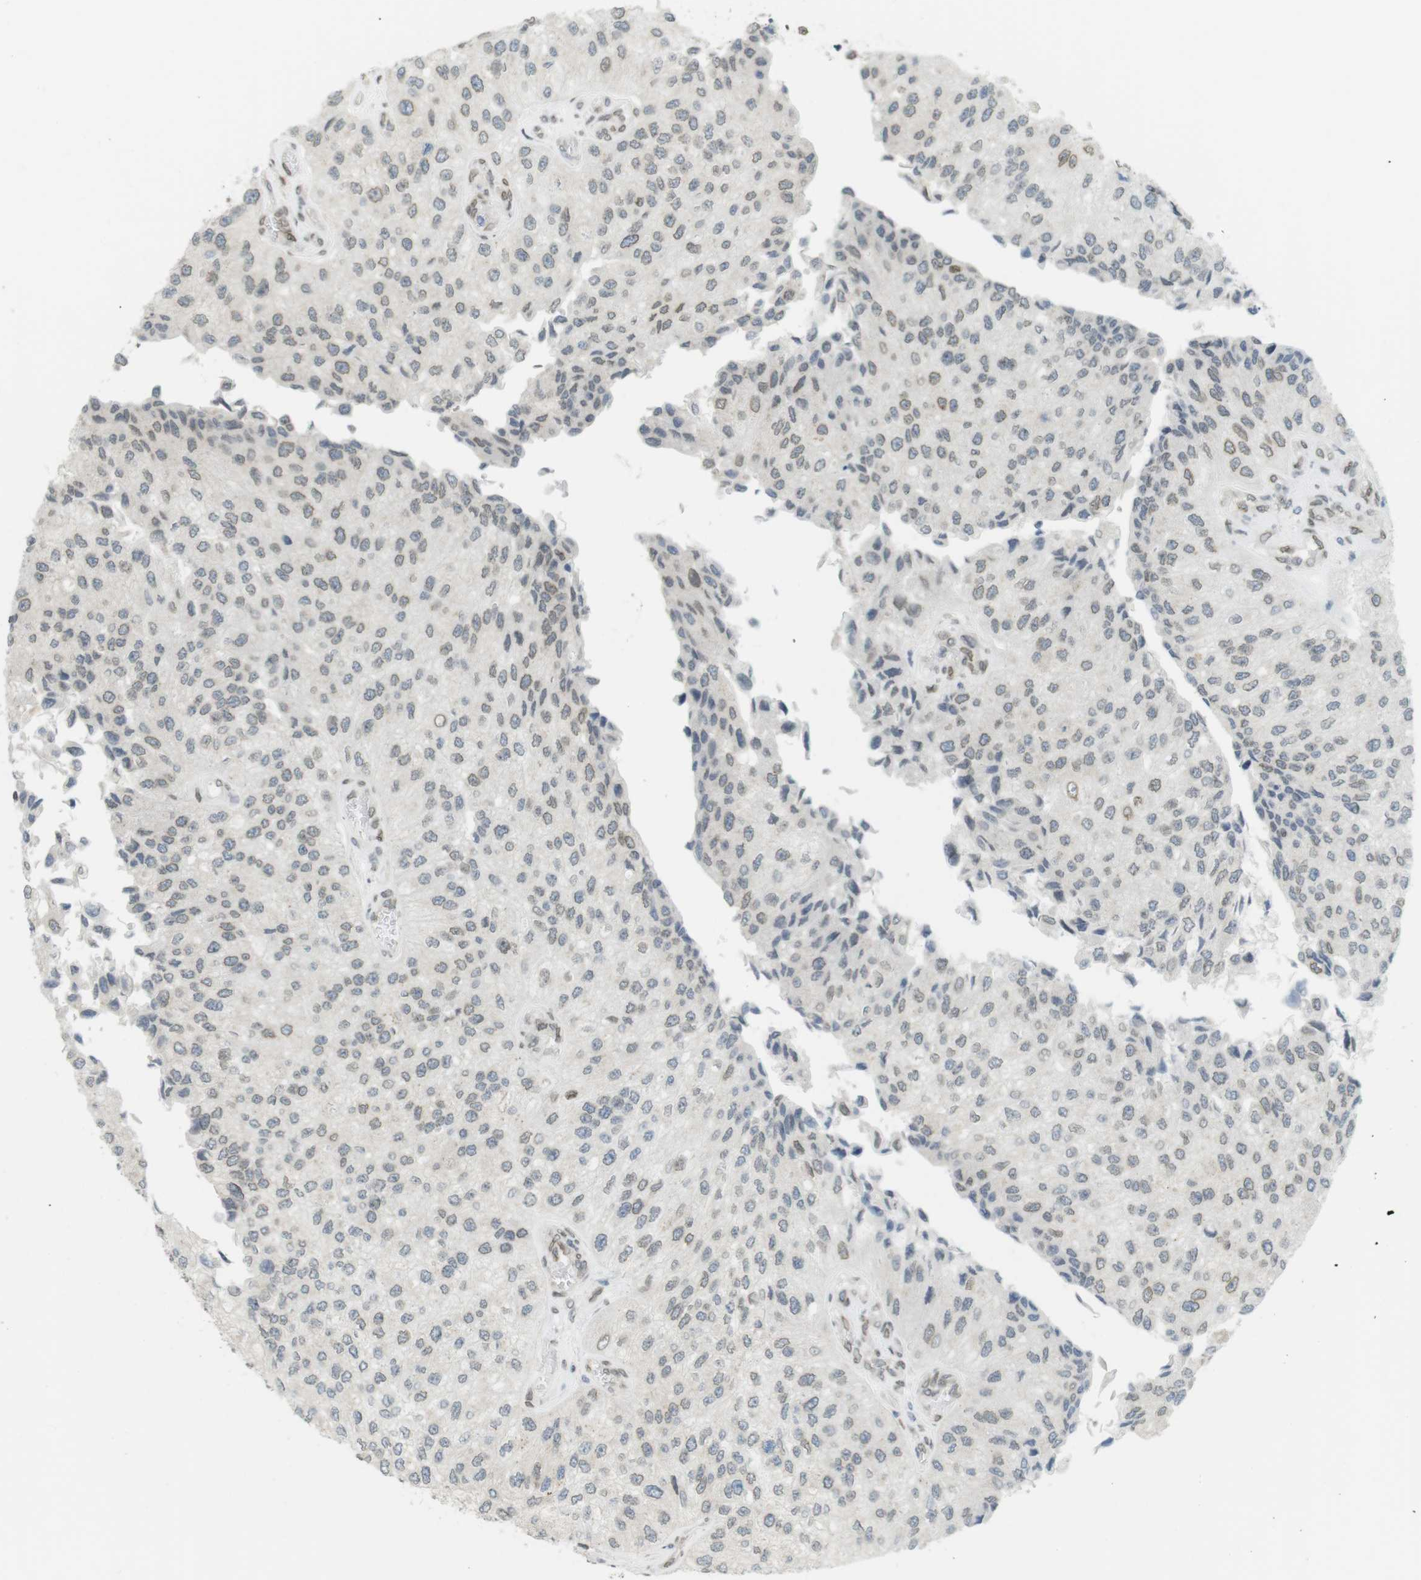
{"staining": {"intensity": "weak", "quantity": ">75%", "location": "cytoplasmic/membranous,nuclear"}, "tissue": "urothelial cancer", "cell_type": "Tumor cells", "image_type": "cancer", "snomed": [{"axis": "morphology", "description": "Urothelial carcinoma, High grade"}, {"axis": "topography", "description": "Kidney"}, {"axis": "topography", "description": "Urinary bladder"}], "caption": "Immunohistochemical staining of human urothelial carcinoma (high-grade) exhibits weak cytoplasmic/membranous and nuclear protein positivity in about >75% of tumor cells.", "gene": "ARL6IP6", "patient": {"sex": "male", "age": 77}}